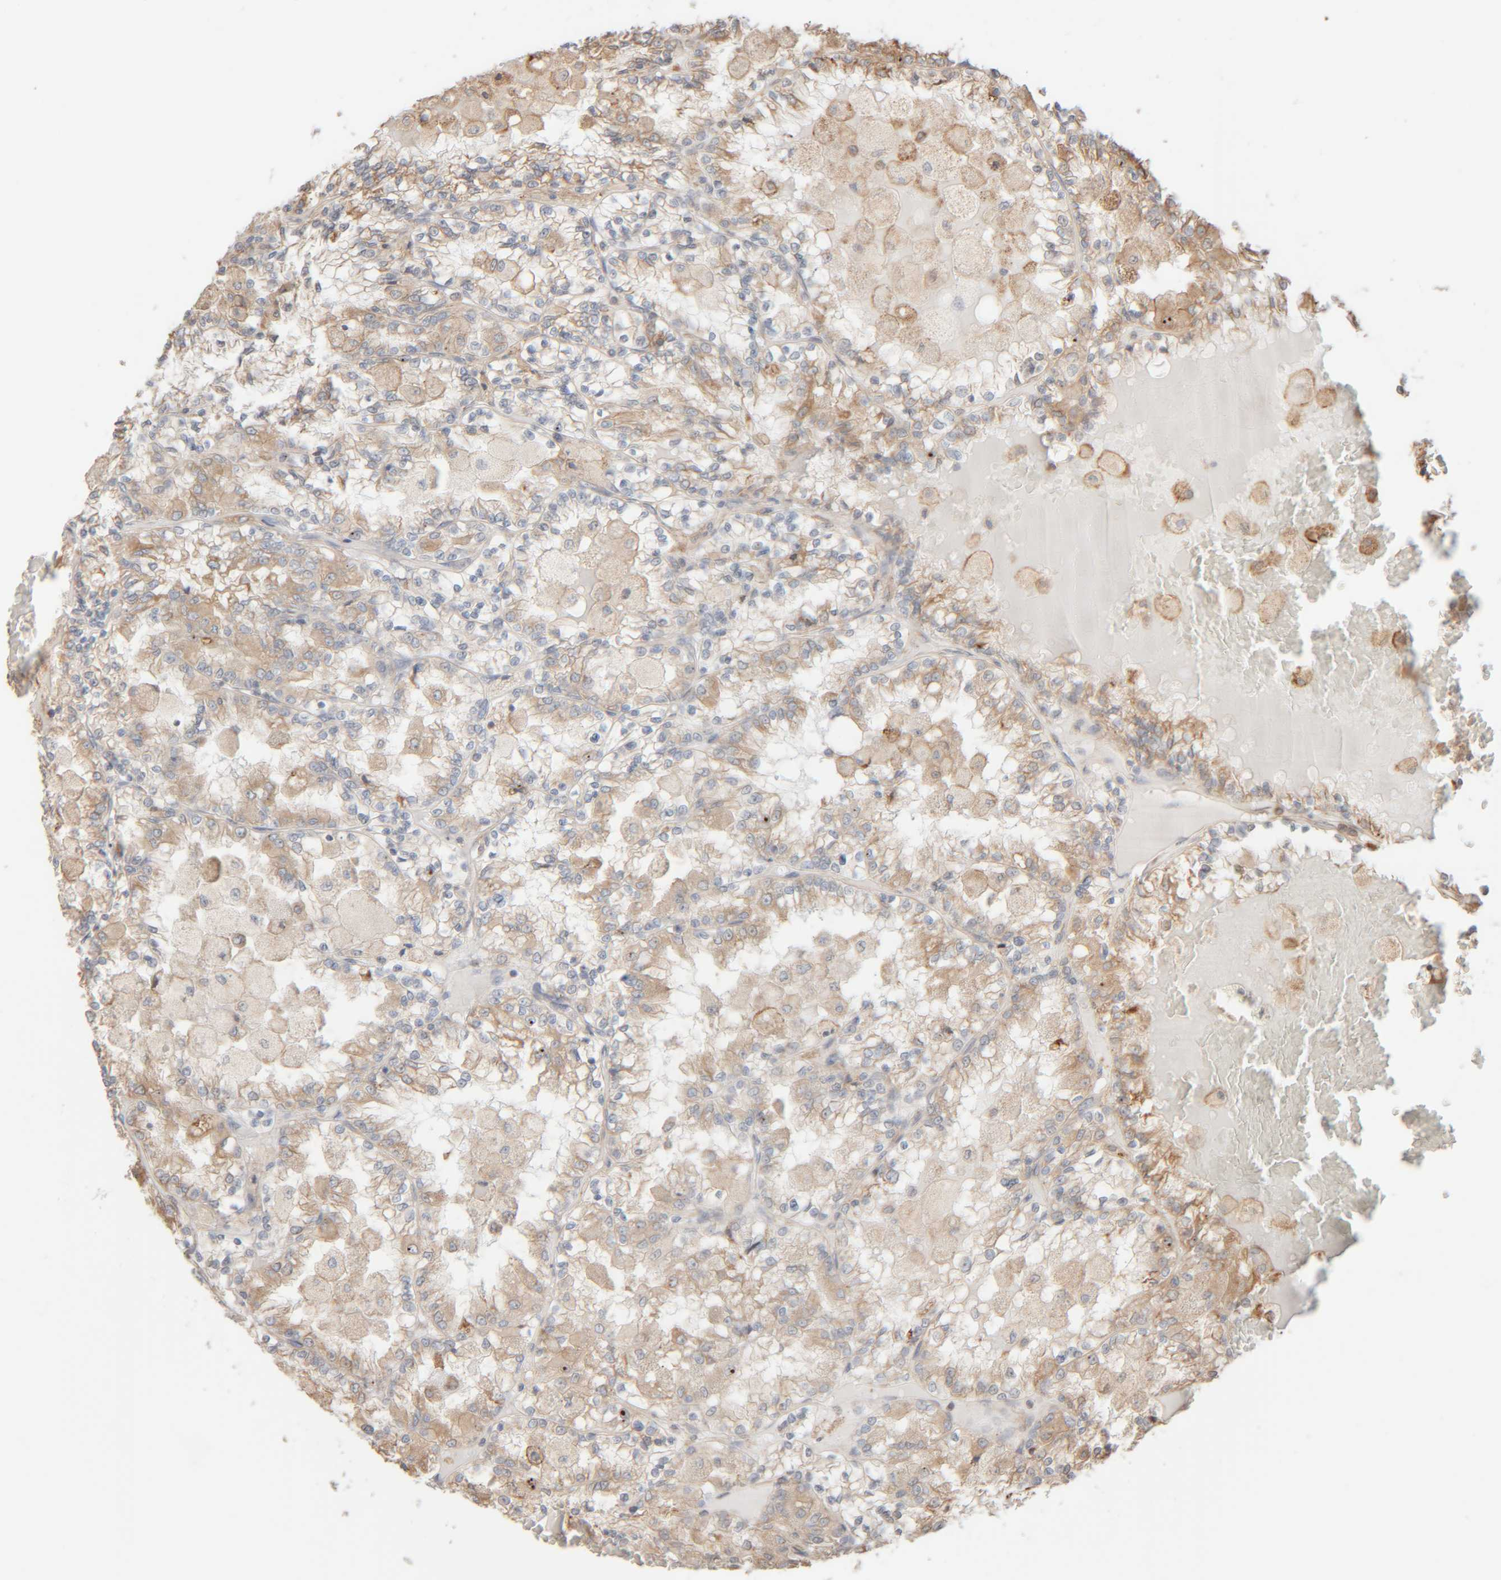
{"staining": {"intensity": "weak", "quantity": ">75%", "location": "cytoplasmic/membranous"}, "tissue": "renal cancer", "cell_type": "Tumor cells", "image_type": "cancer", "snomed": [{"axis": "morphology", "description": "Adenocarcinoma, NOS"}, {"axis": "topography", "description": "Kidney"}], "caption": "Immunohistochemical staining of human renal cancer (adenocarcinoma) exhibits weak cytoplasmic/membranous protein staining in approximately >75% of tumor cells. The protein is shown in brown color, while the nuclei are stained blue.", "gene": "INTS1", "patient": {"sex": "female", "age": 56}}